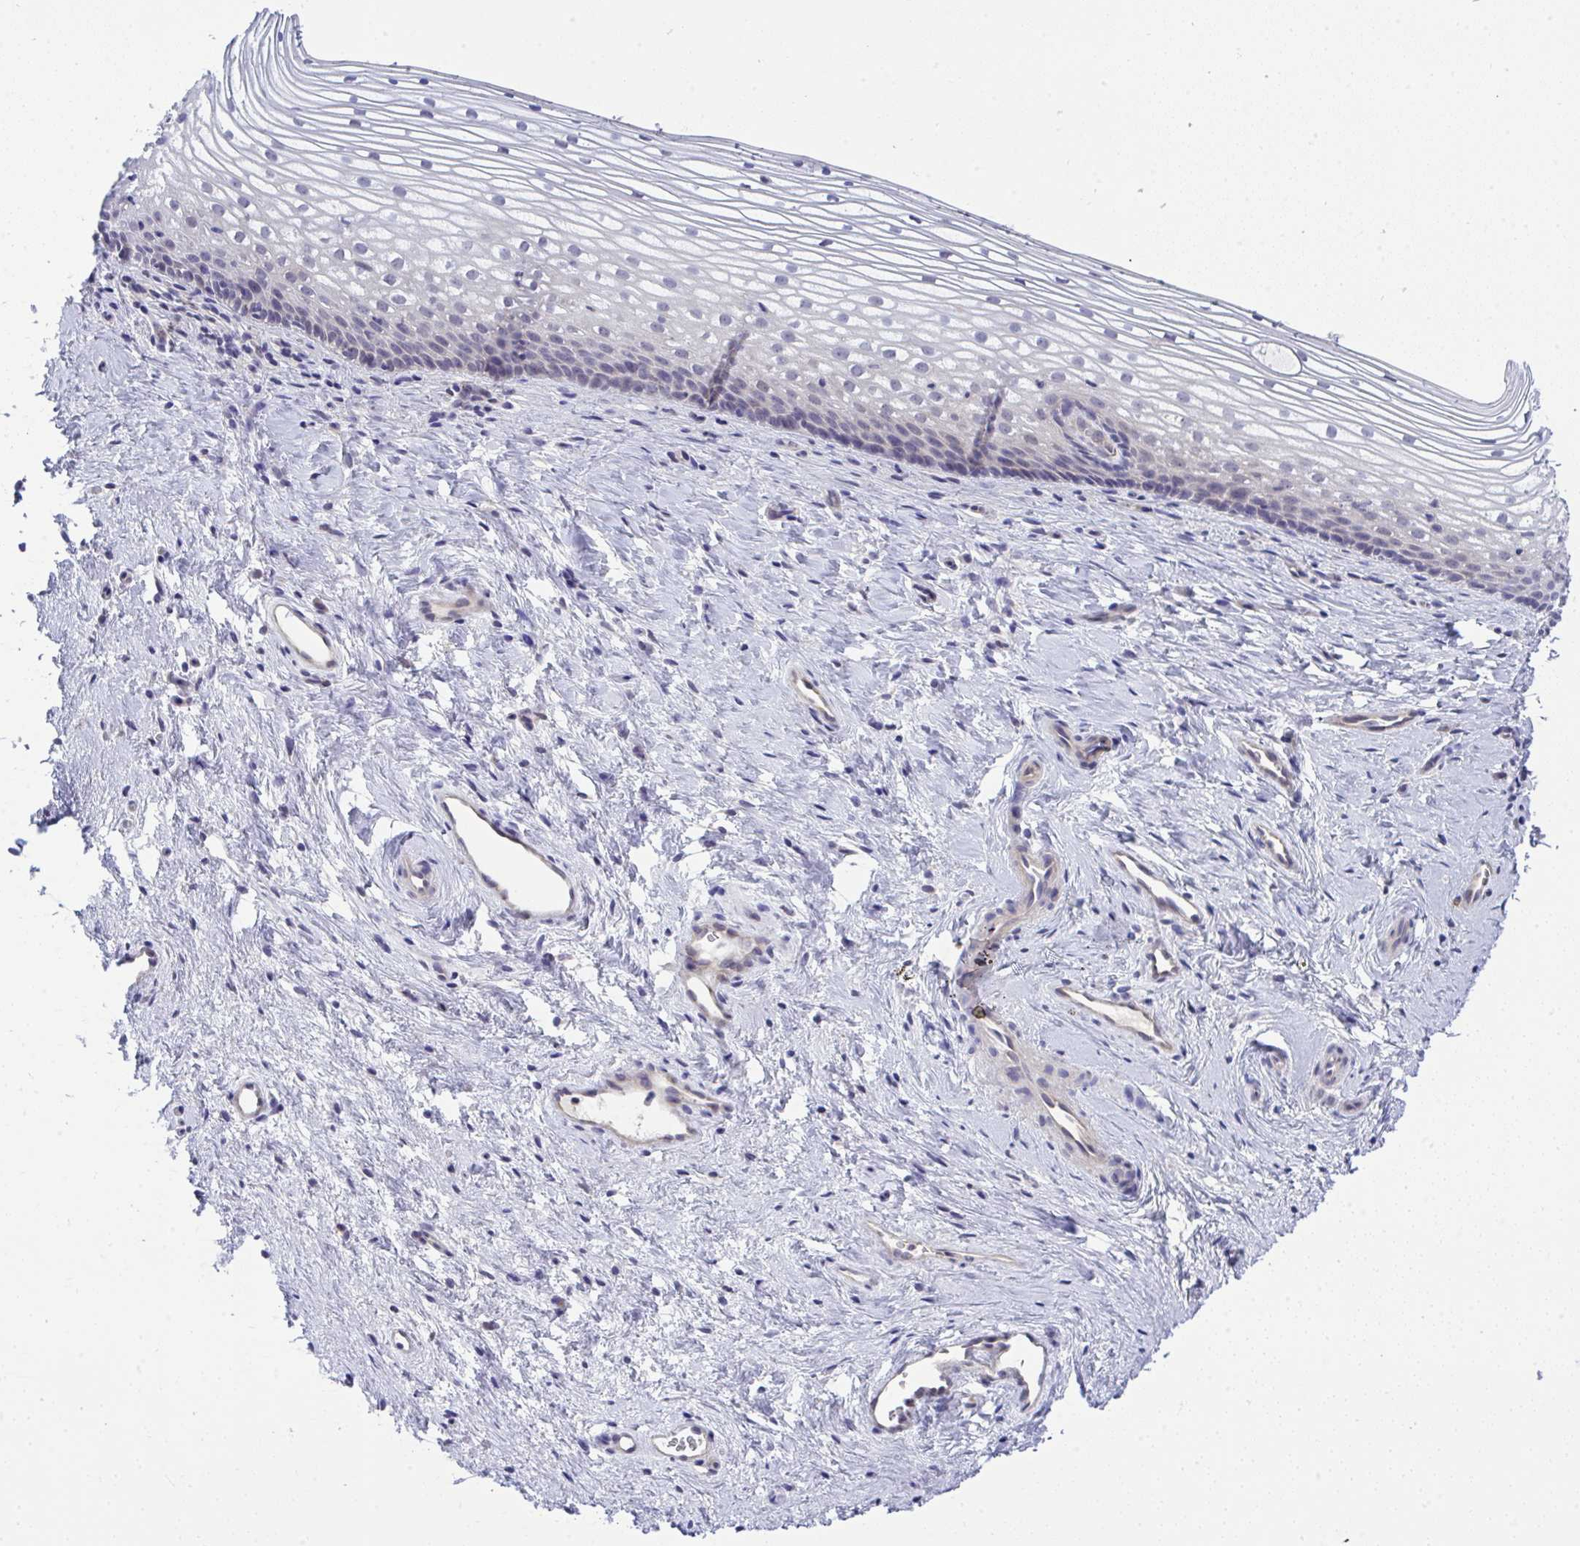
{"staining": {"intensity": "negative", "quantity": "none", "location": "none"}, "tissue": "vagina", "cell_type": "Squamous epithelial cells", "image_type": "normal", "snomed": [{"axis": "morphology", "description": "Normal tissue, NOS"}, {"axis": "topography", "description": "Vagina"}], "caption": "This is a photomicrograph of IHC staining of normal vagina, which shows no positivity in squamous epithelial cells. (DAB immunohistochemistry, high magnification).", "gene": "C9orf64", "patient": {"sex": "female", "age": 51}}